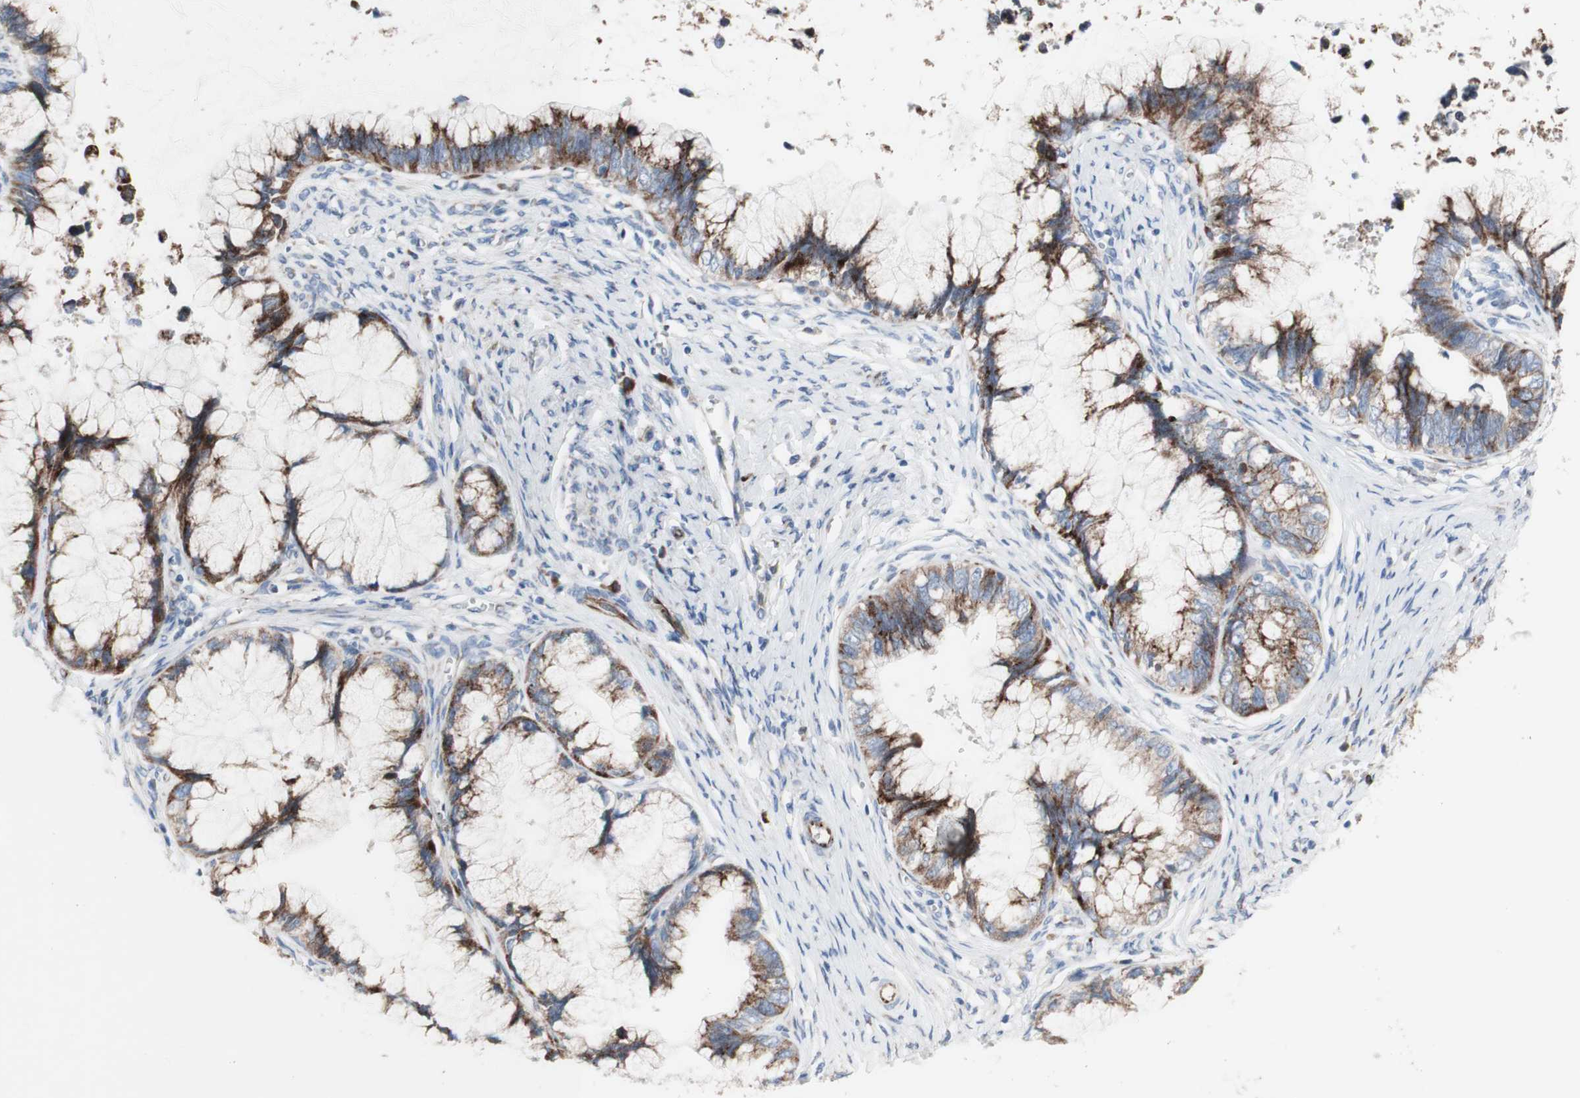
{"staining": {"intensity": "strong", "quantity": ">75%", "location": "cytoplasmic/membranous"}, "tissue": "cervical cancer", "cell_type": "Tumor cells", "image_type": "cancer", "snomed": [{"axis": "morphology", "description": "Adenocarcinoma, NOS"}, {"axis": "topography", "description": "Cervix"}], "caption": "Immunohistochemical staining of cervical cancer (adenocarcinoma) reveals strong cytoplasmic/membranous protein positivity in about >75% of tumor cells. The protein is stained brown, and the nuclei are stained in blue (DAB (3,3'-diaminobenzidine) IHC with brightfield microscopy, high magnification).", "gene": "AGPAT5", "patient": {"sex": "female", "age": 44}}